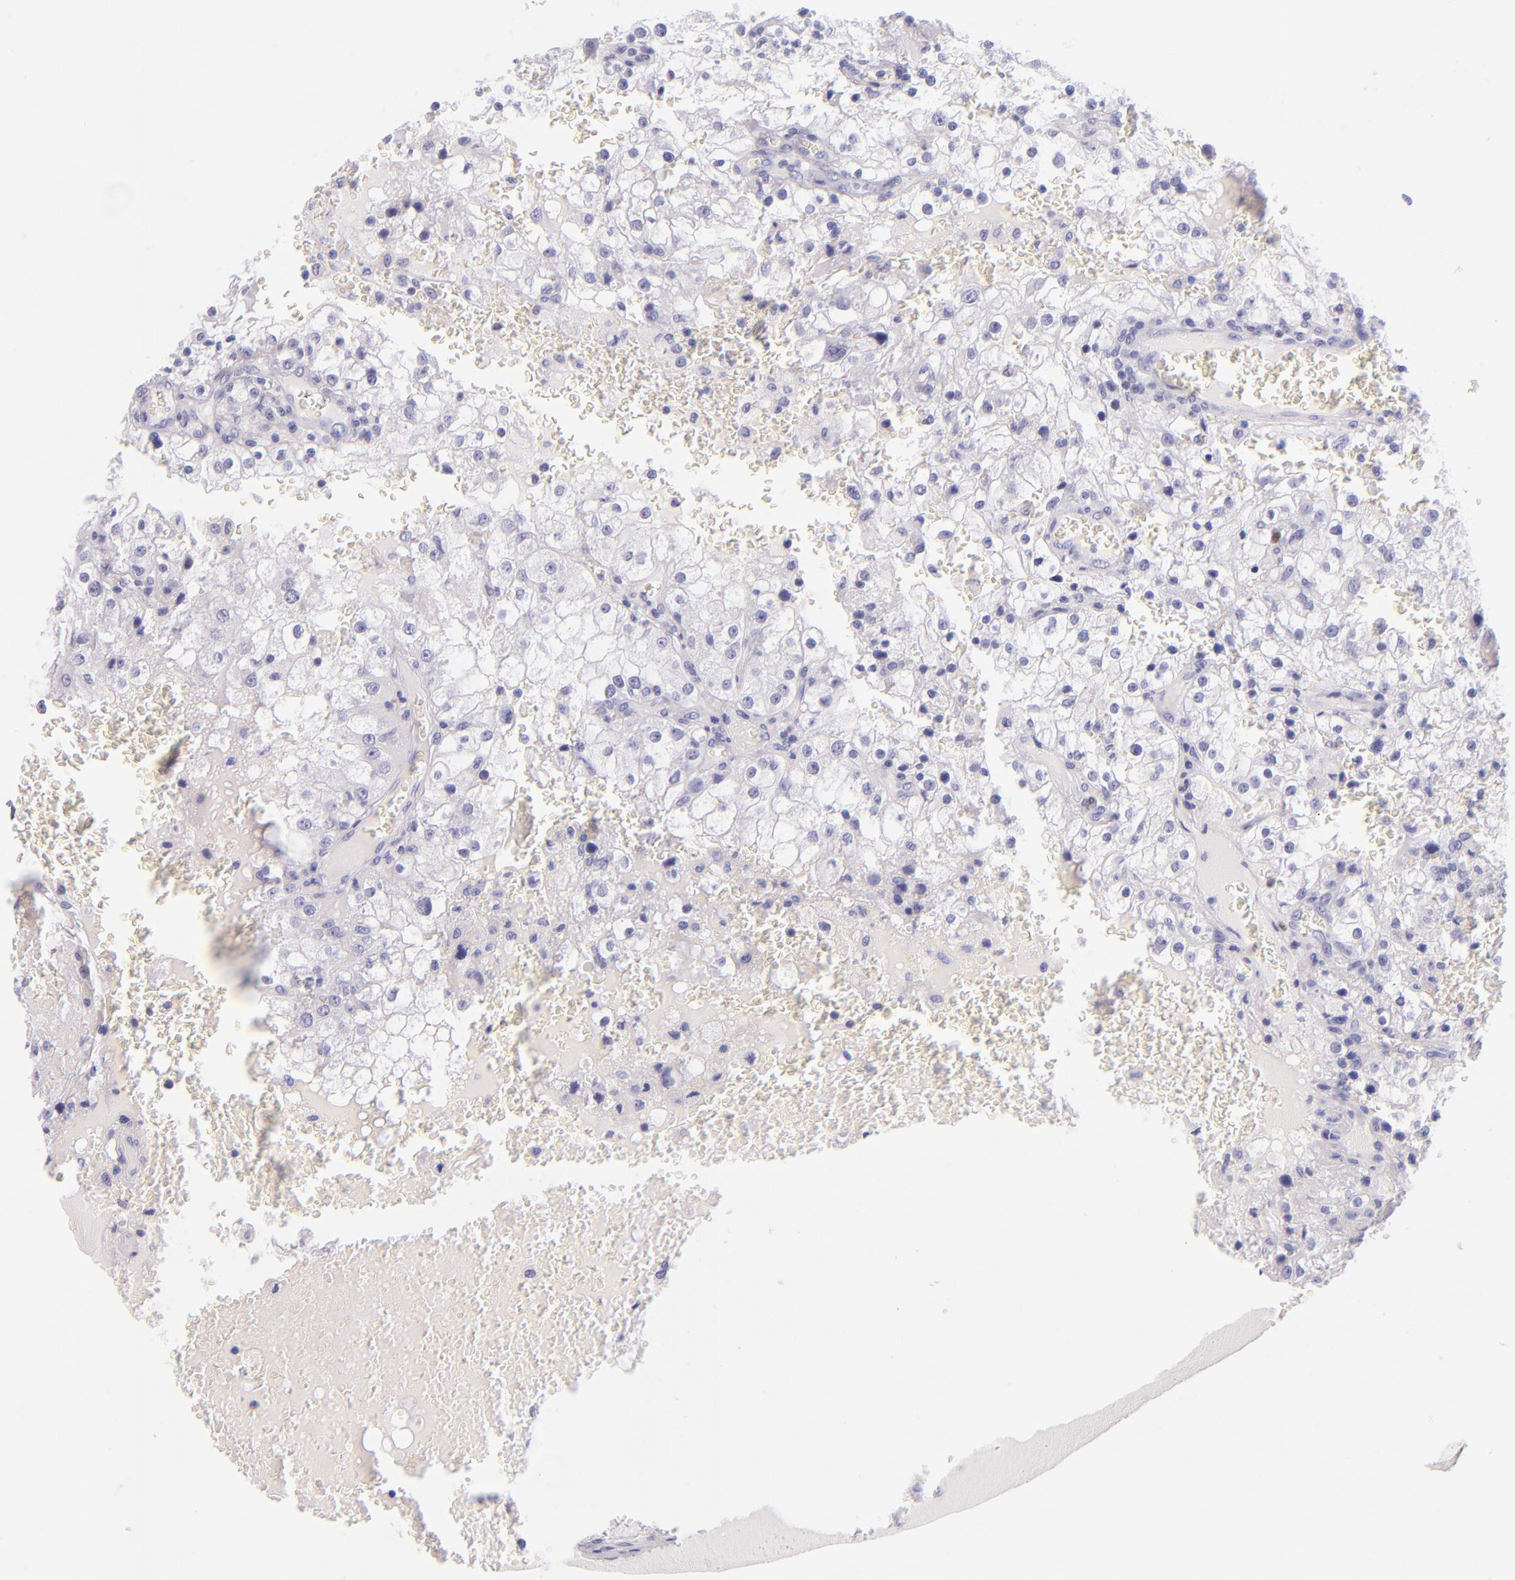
{"staining": {"intensity": "negative", "quantity": "none", "location": "none"}, "tissue": "renal cancer", "cell_type": "Tumor cells", "image_type": "cancer", "snomed": [{"axis": "morphology", "description": "Adenocarcinoma, NOS"}, {"axis": "topography", "description": "Kidney"}], "caption": "Immunohistochemical staining of renal cancer (adenocarcinoma) shows no significant expression in tumor cells.", "gene": "IRF4", "patient": {"sex": "female", "age": 74}}